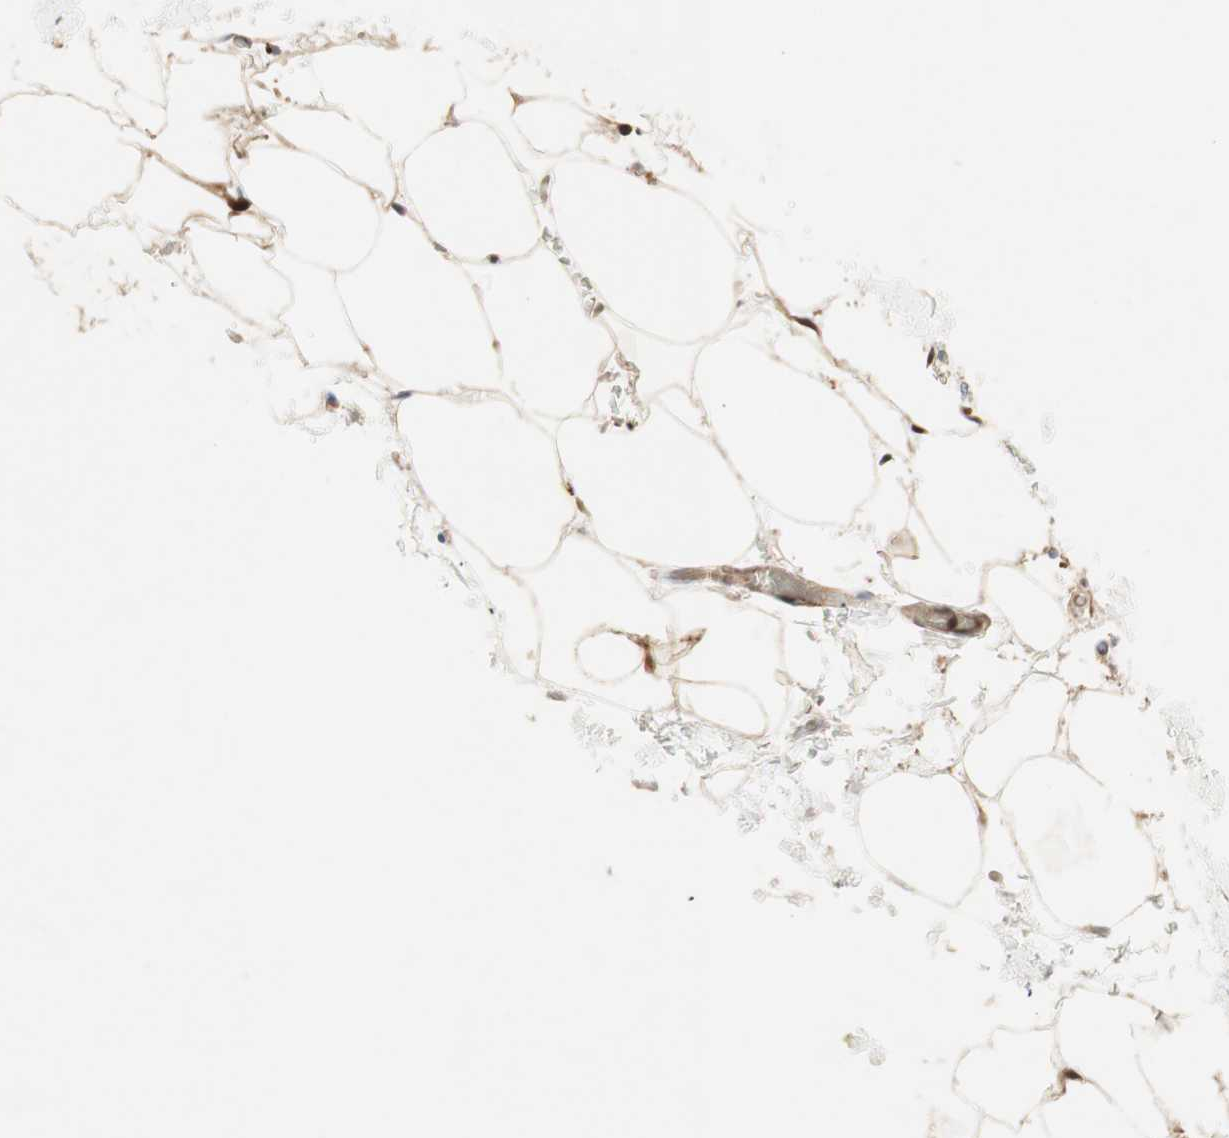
{"staining": {"intensity": "strong", "quantity": ">75%", "location": "cytoplasmic/membranous"}, "tissue": "urothelial cancer", "cell_type": "Tumor cells", "image_type": "cancer", "snomed": [{"axis": "morphology", "description": "Urothelial carcinoma, Low grade"}, {"axis": "topography", "description": "Urinary bladder"}], "caption": "An image of human urothelial cancer stained for a protein displays strong cytoplasmic/membranous brown staining in tumor cells.", "gene": "GALT", "patient": {"sex": "female", "age": 60}}